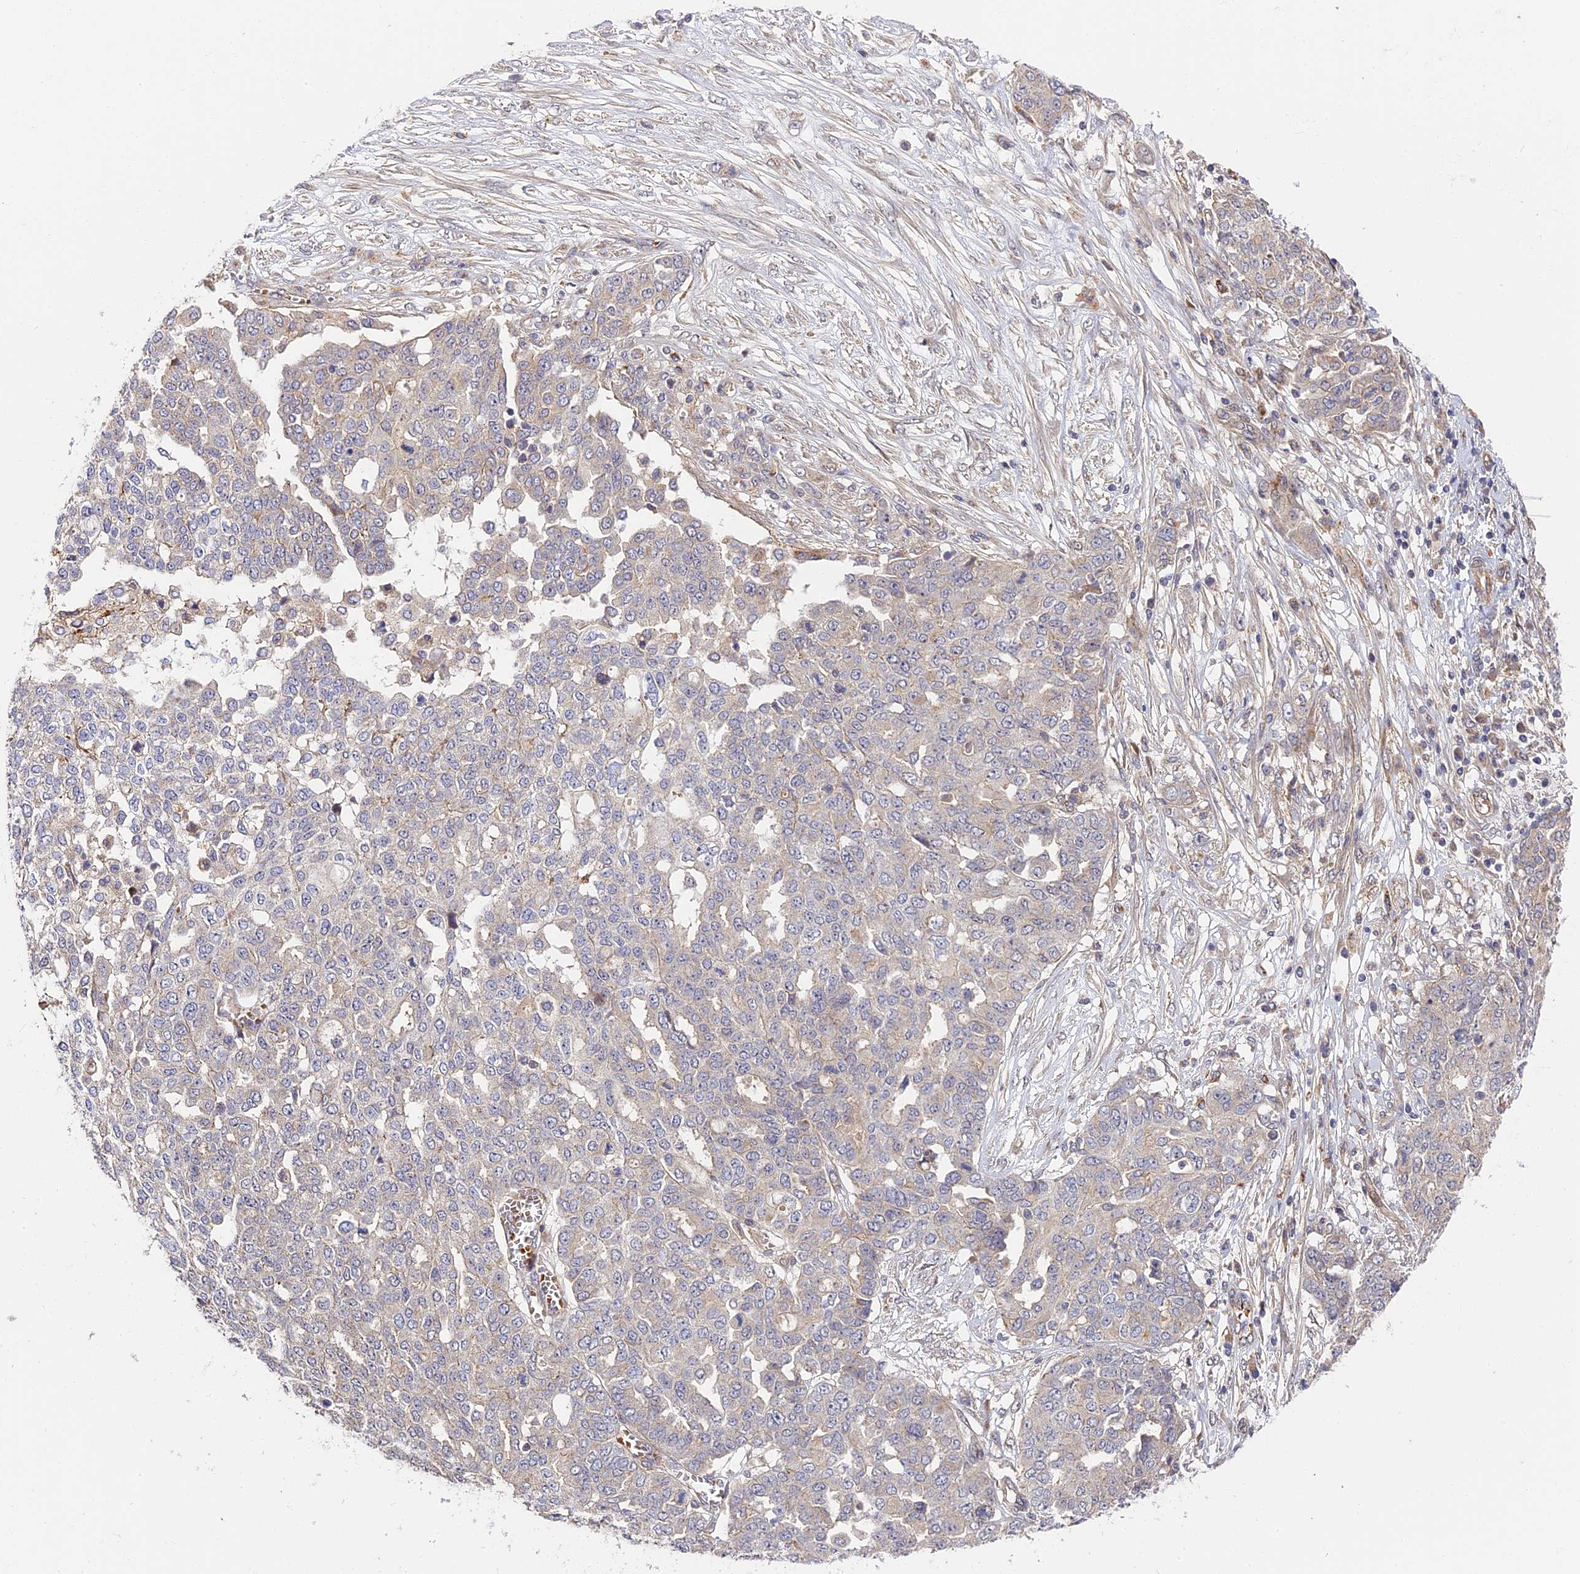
{"staining": {"intensity": "negative", "quantity": "none", "location": "none"}, "tissue": "ovarian cancer", "cell_type": "Tumor cells", "image_type": "cancer", "snomed": [{"axis": "morphology", "description": "Cystadenocarcinoma, serous, NOS"}, {"axis": "topography", "description": "Soft tissue"}, {"axis": "topography", "description": "Ovary"}], "caption": "The immunohistochemistry photomicrograph has no significant expression in tumor cells of serous cystadenocarcinoma (ovarian) tissue. (DAB (3,3'-diaminobenzidine) IHC, high magnification).", "gene": "MISP3", "patient": {"sex": "female", "age": 57}}